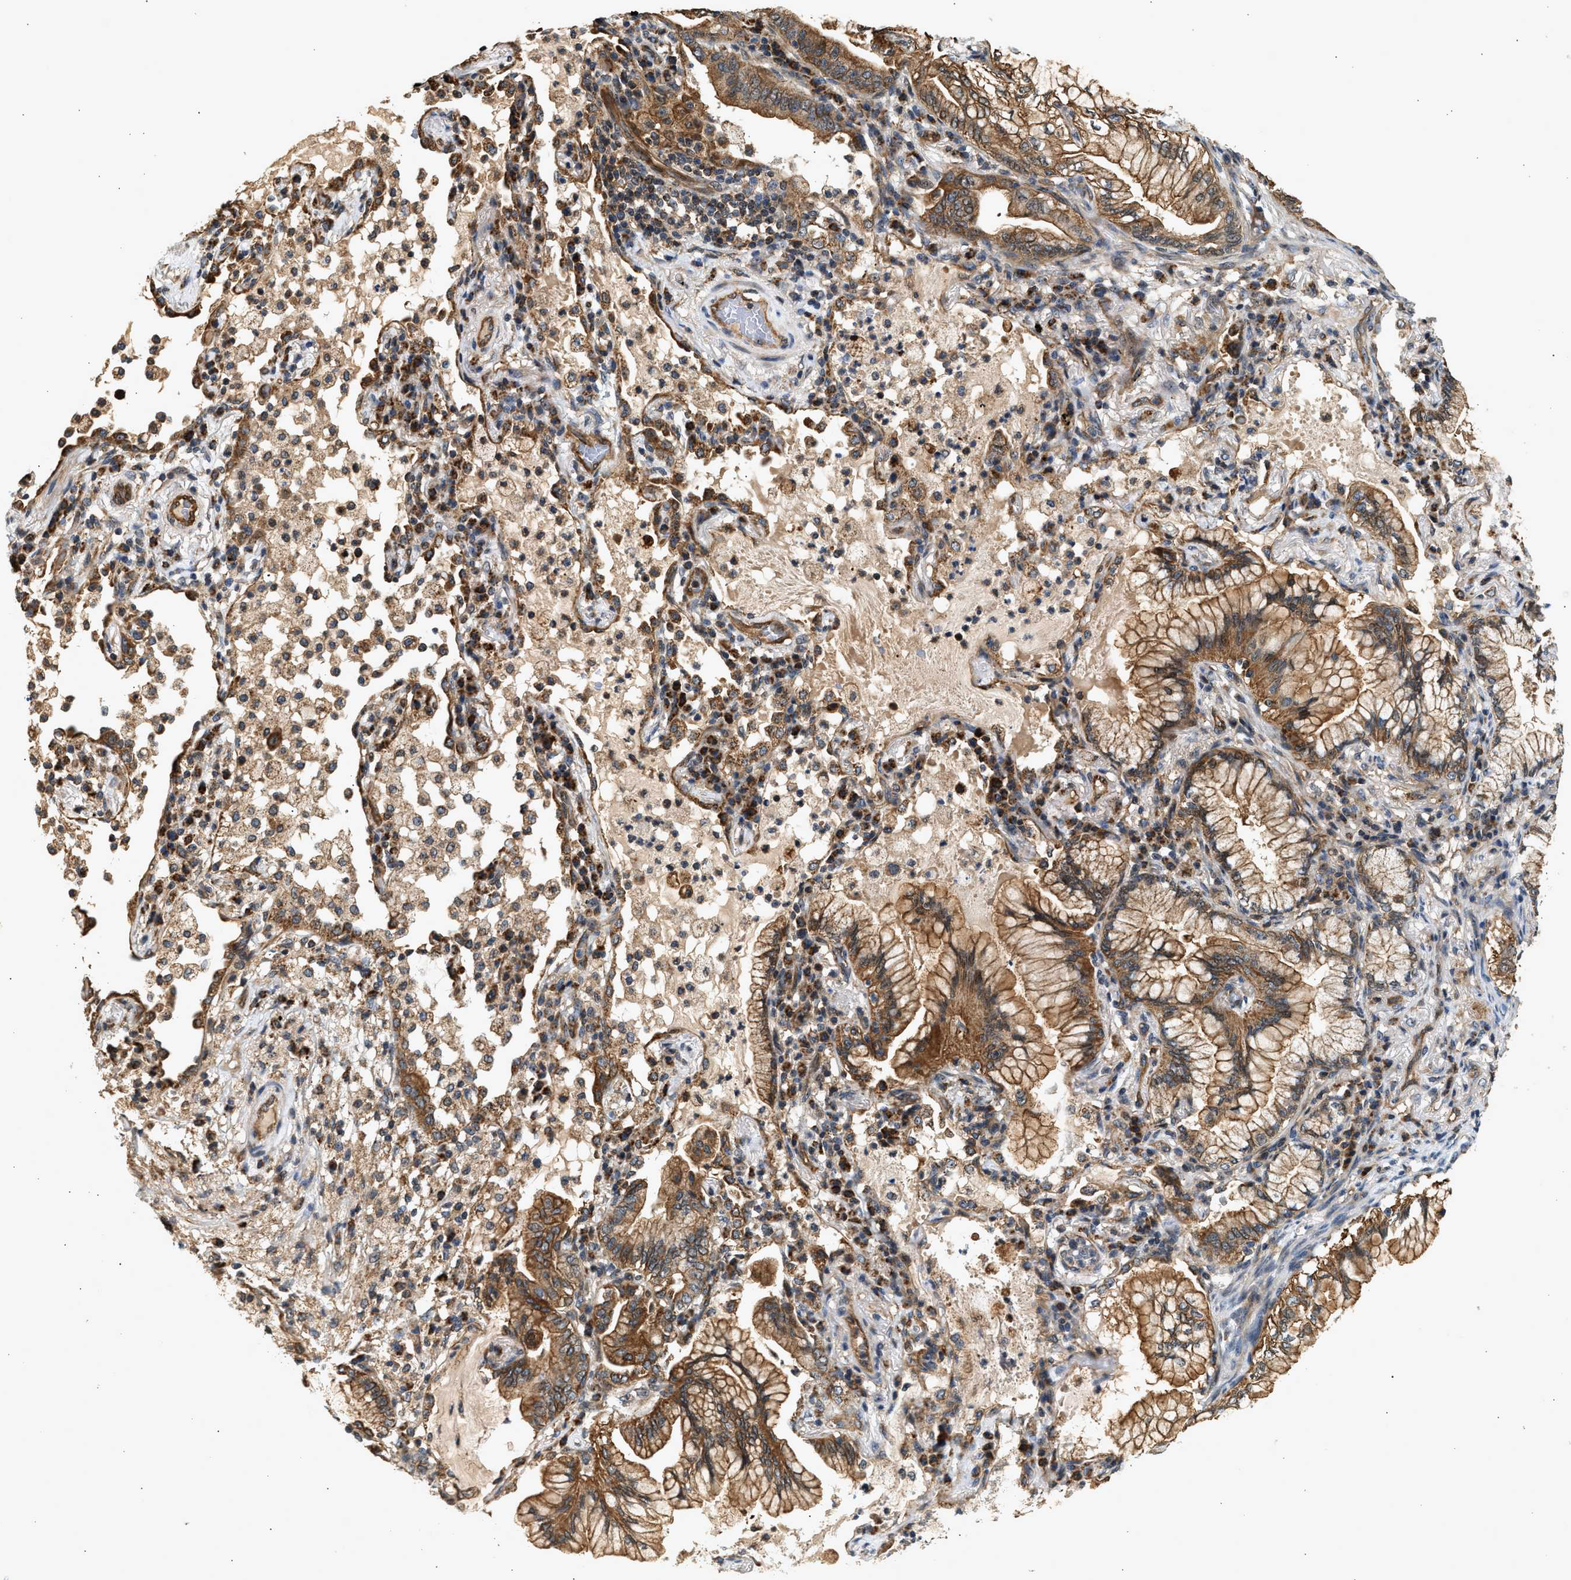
{"staining": {"intensity": "moderate", "quantity": ">75%", "location": "cytoplasmic/membranous"}, "tissue": "lung cancer", "cell_type": "Tumor cells", "image_type": "cancer", "snomed": [{"axis": "morphology", "description": "Adenocarcinoma, NOS"}, {"axis": "topography", "description": "Lung"}], "caption": "Moderate cytoplasmic/membranous expression for a protein is present in approximately >75% of tumor cells of lung cancer (adenocarcinoma) using immunohistochemistry.", "gene": "DUSP14", "patient": {"sex": "female", "age": 70}}